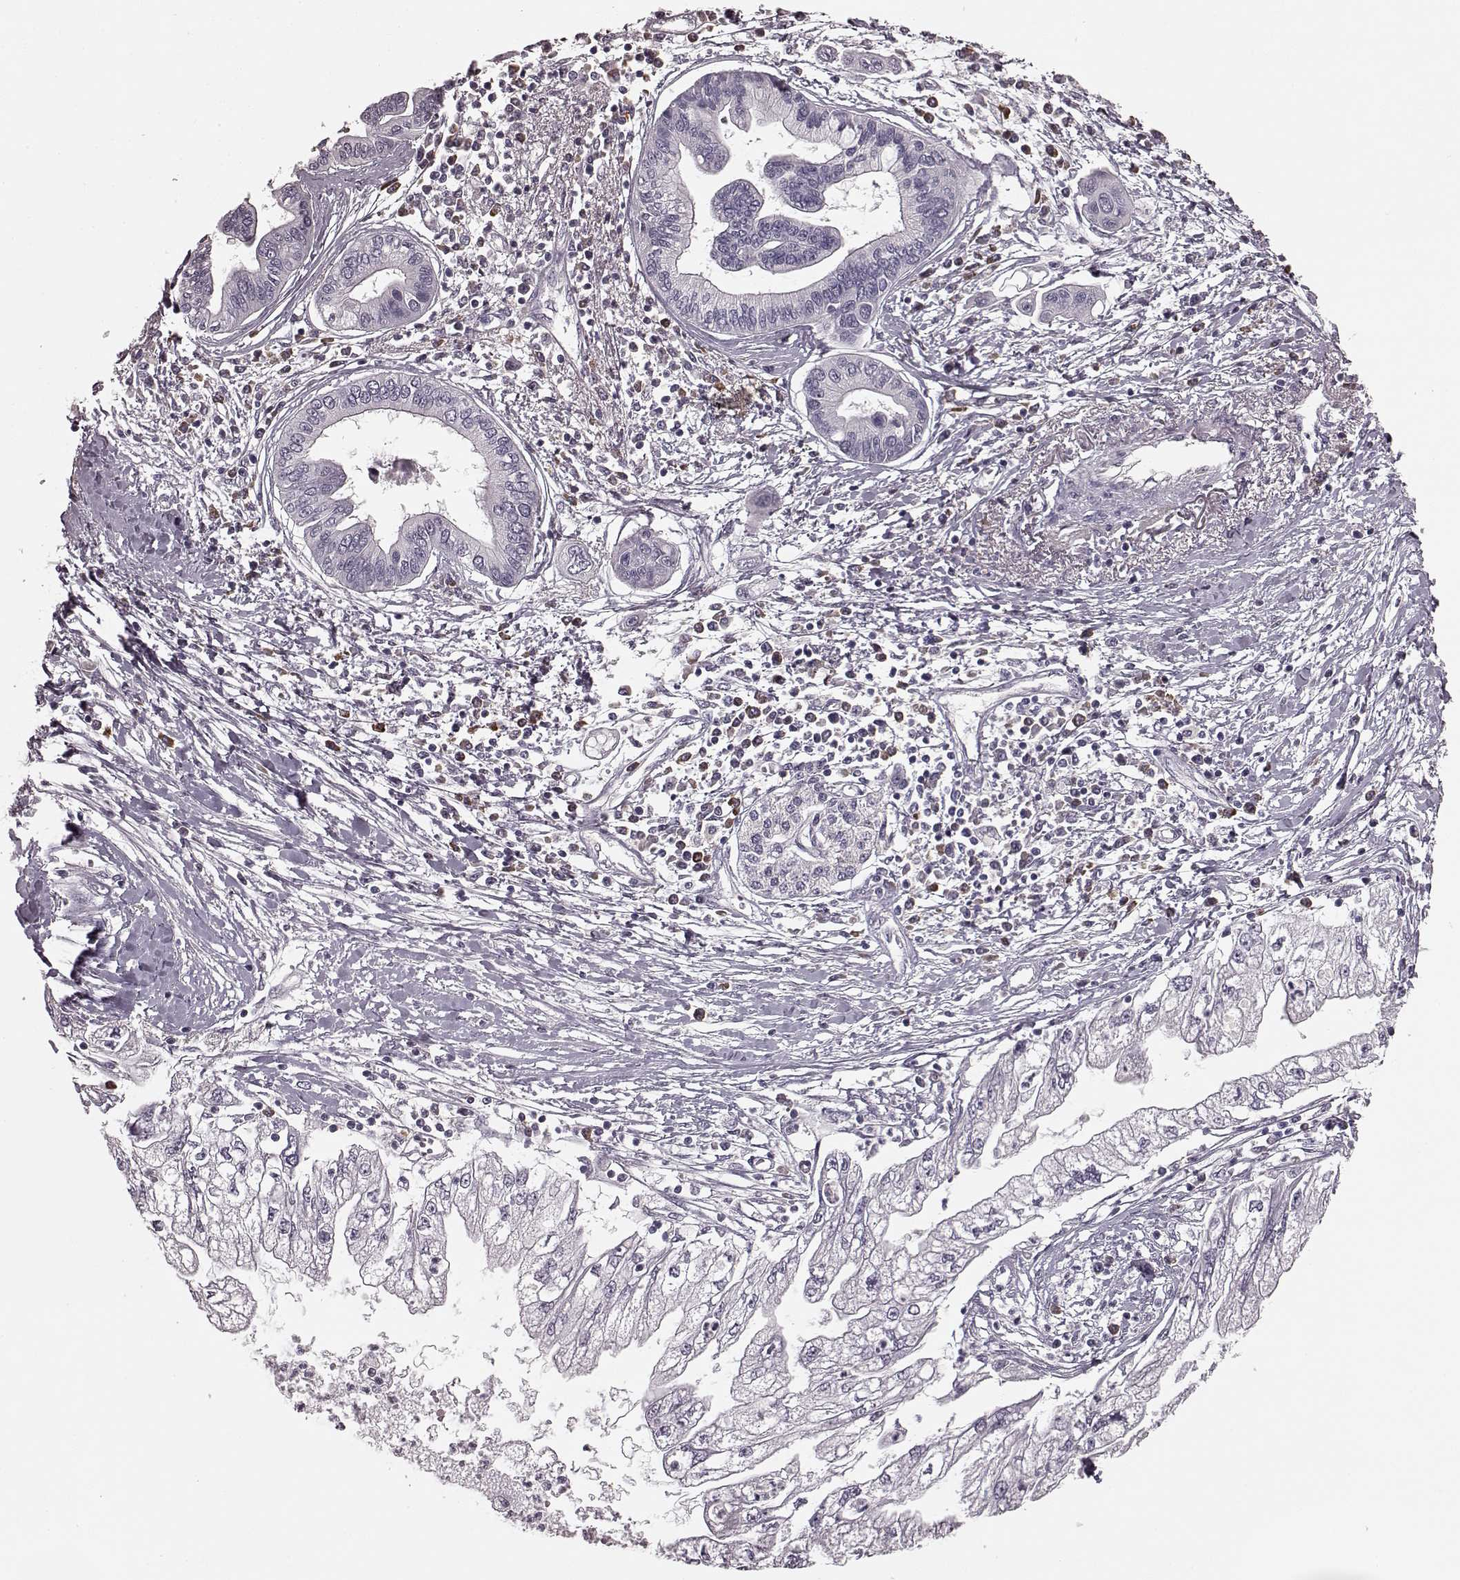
{"staining": {"intensity": "negative", "quantity": "none", "location": "none"}, "tissue": "pancreatic cancer", "cell_type": "Tumor cells", "image_type": "cancer", "snomed": [{"axis": "morphology", "description": "Adenocarcinoma, NOS"}, {"axis": "topography", "description": "Pancreas"}], "caption": "The micrograph exhibits no staining of tumor cells in adenocarcinoma (pancreatic). (Brightfield microscopy of DAB immunohistochemistry (IHC) at high magnification).", "gene": "CD28", "patient": {"sex": "male", "age": 70}}